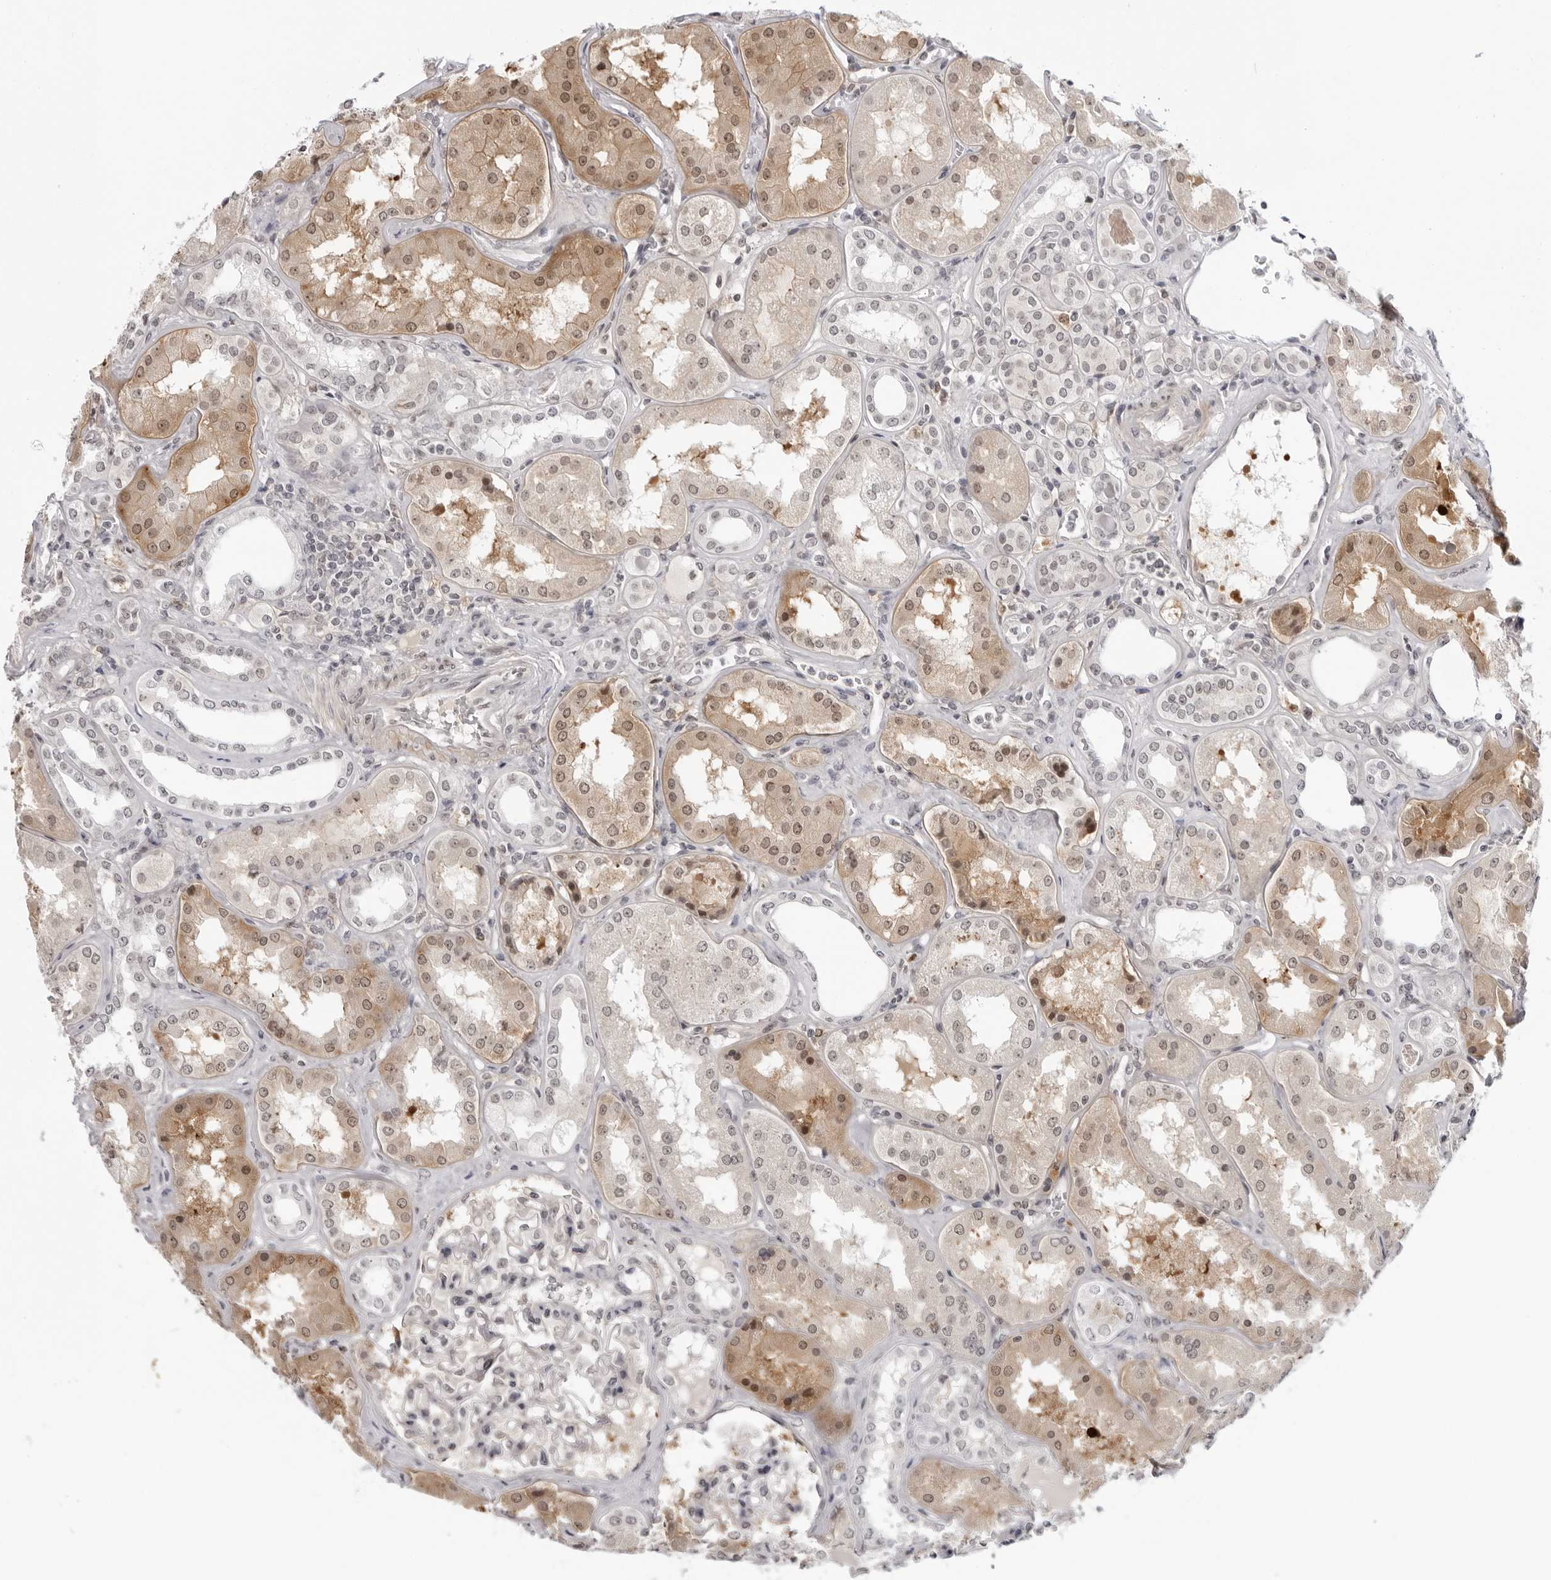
{"staining": {"intensity": "negative", "quantity": "none", "location": "none"}, "tissue": "kidney", "cell_type": "Cells in glomeruli", "image_type": "normal", "snomed": [{"axis": "morphology", "description": "Normal tissue, NOS"}, {"axis": "topography", "description": "Kidney"}], "caption": "This histopathology image is of normal kidney stained with immunohistochemistry (IHC) to label a protein in brown with the nuclei are counter-stained blue. There is no expression in cells in glomeruli.", "gene": "SRGAP2", "patient": {"sex": "female", "age": 56}}